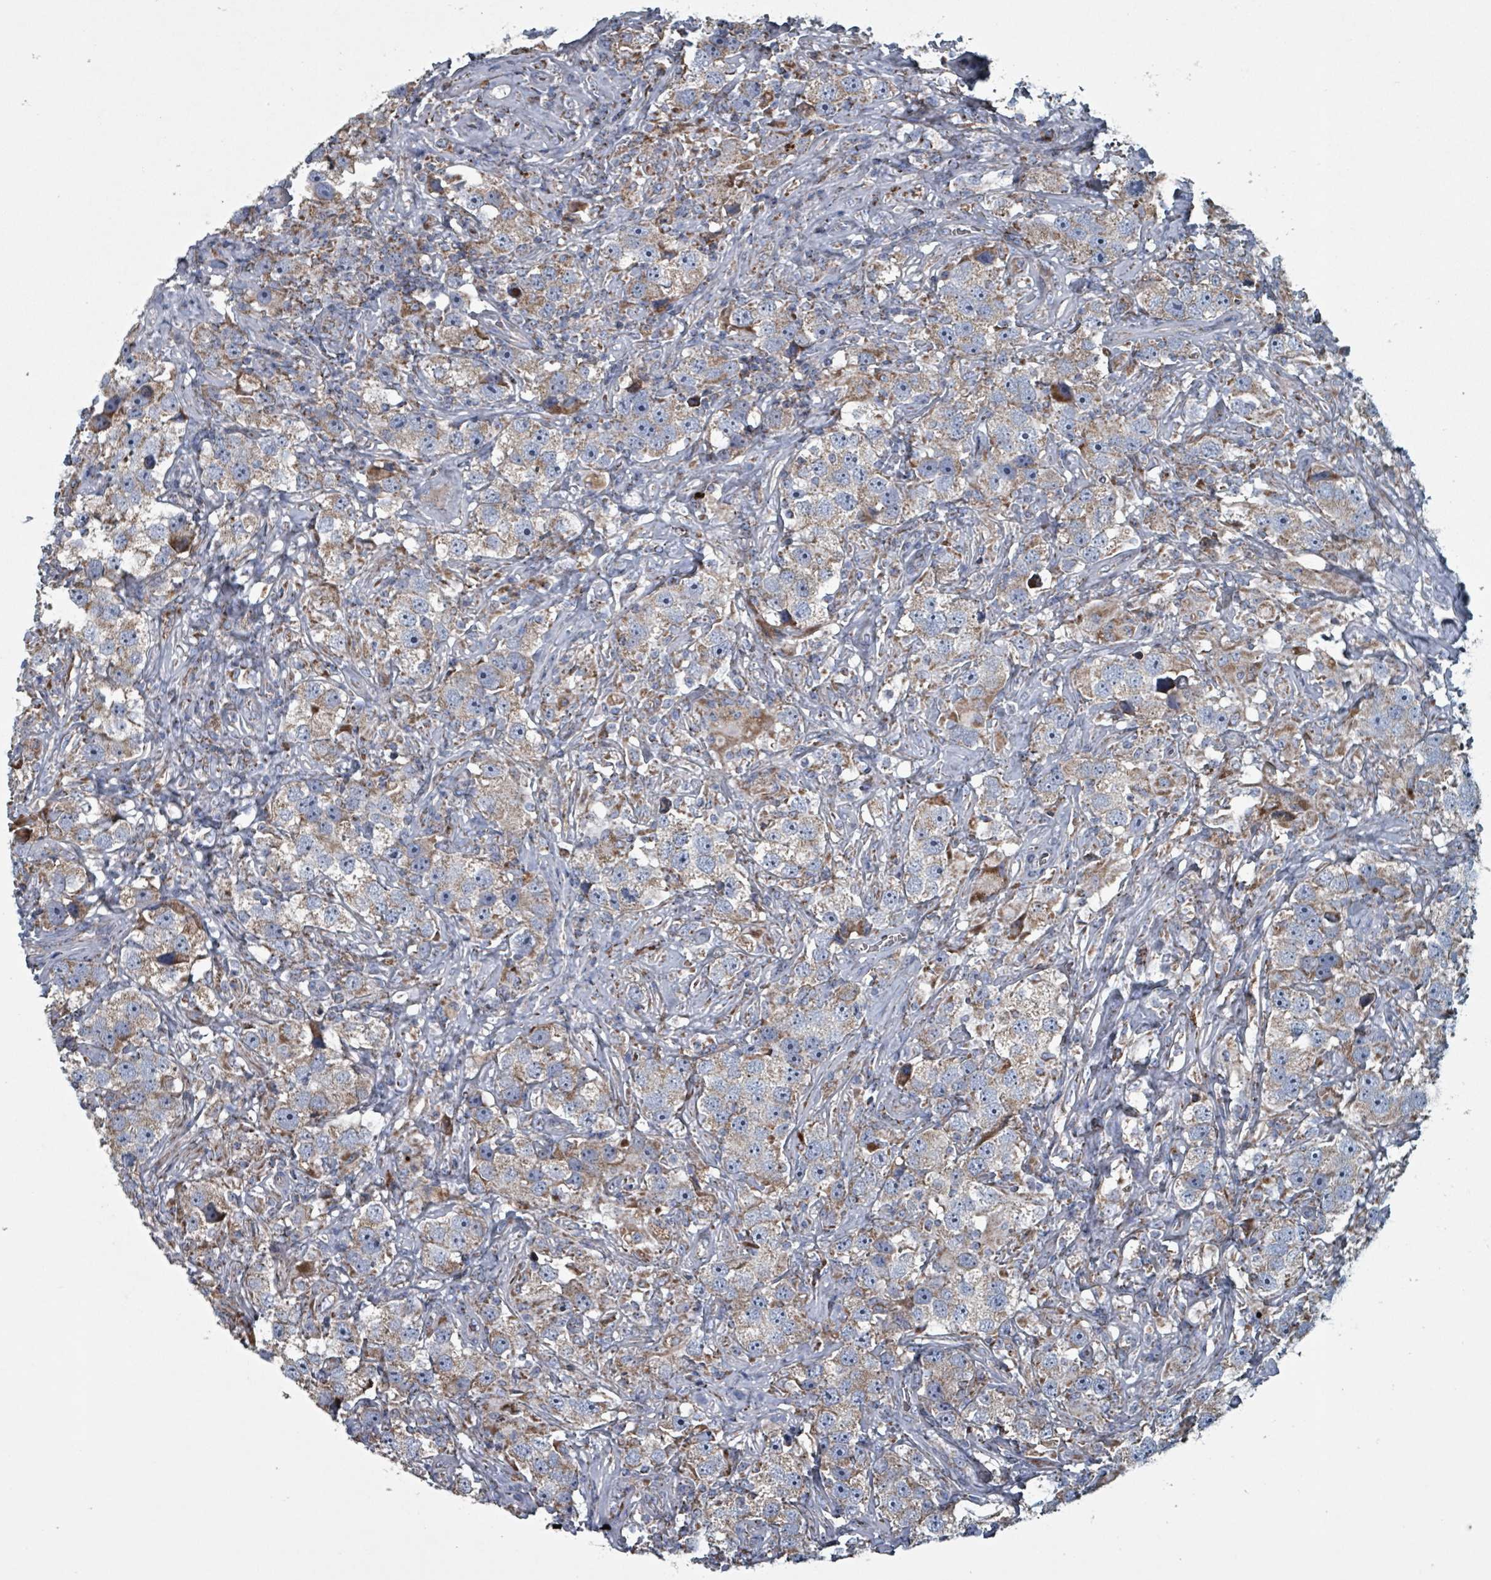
{"staining": {"intensity": "weak", "quantity": ">75%", "location": "cytoplasmic/membranous"}, "tissue": "testis cancer", "cell_type": "Tumor cells", "image_type": "cancer", "snomed": [{"axis": "morphology", "description": "Seminoma, NOS"}, {"axis": "topography", "description": "Testis"}], "caption": "The histopathology image reveals a brown stain indicating the presence of a protein in the cytoplasmic/membranous of tumor cells in testis cancer (seminoma).", "gene": "ABHD18", "patient": {"sex": "male", "age": 49}}